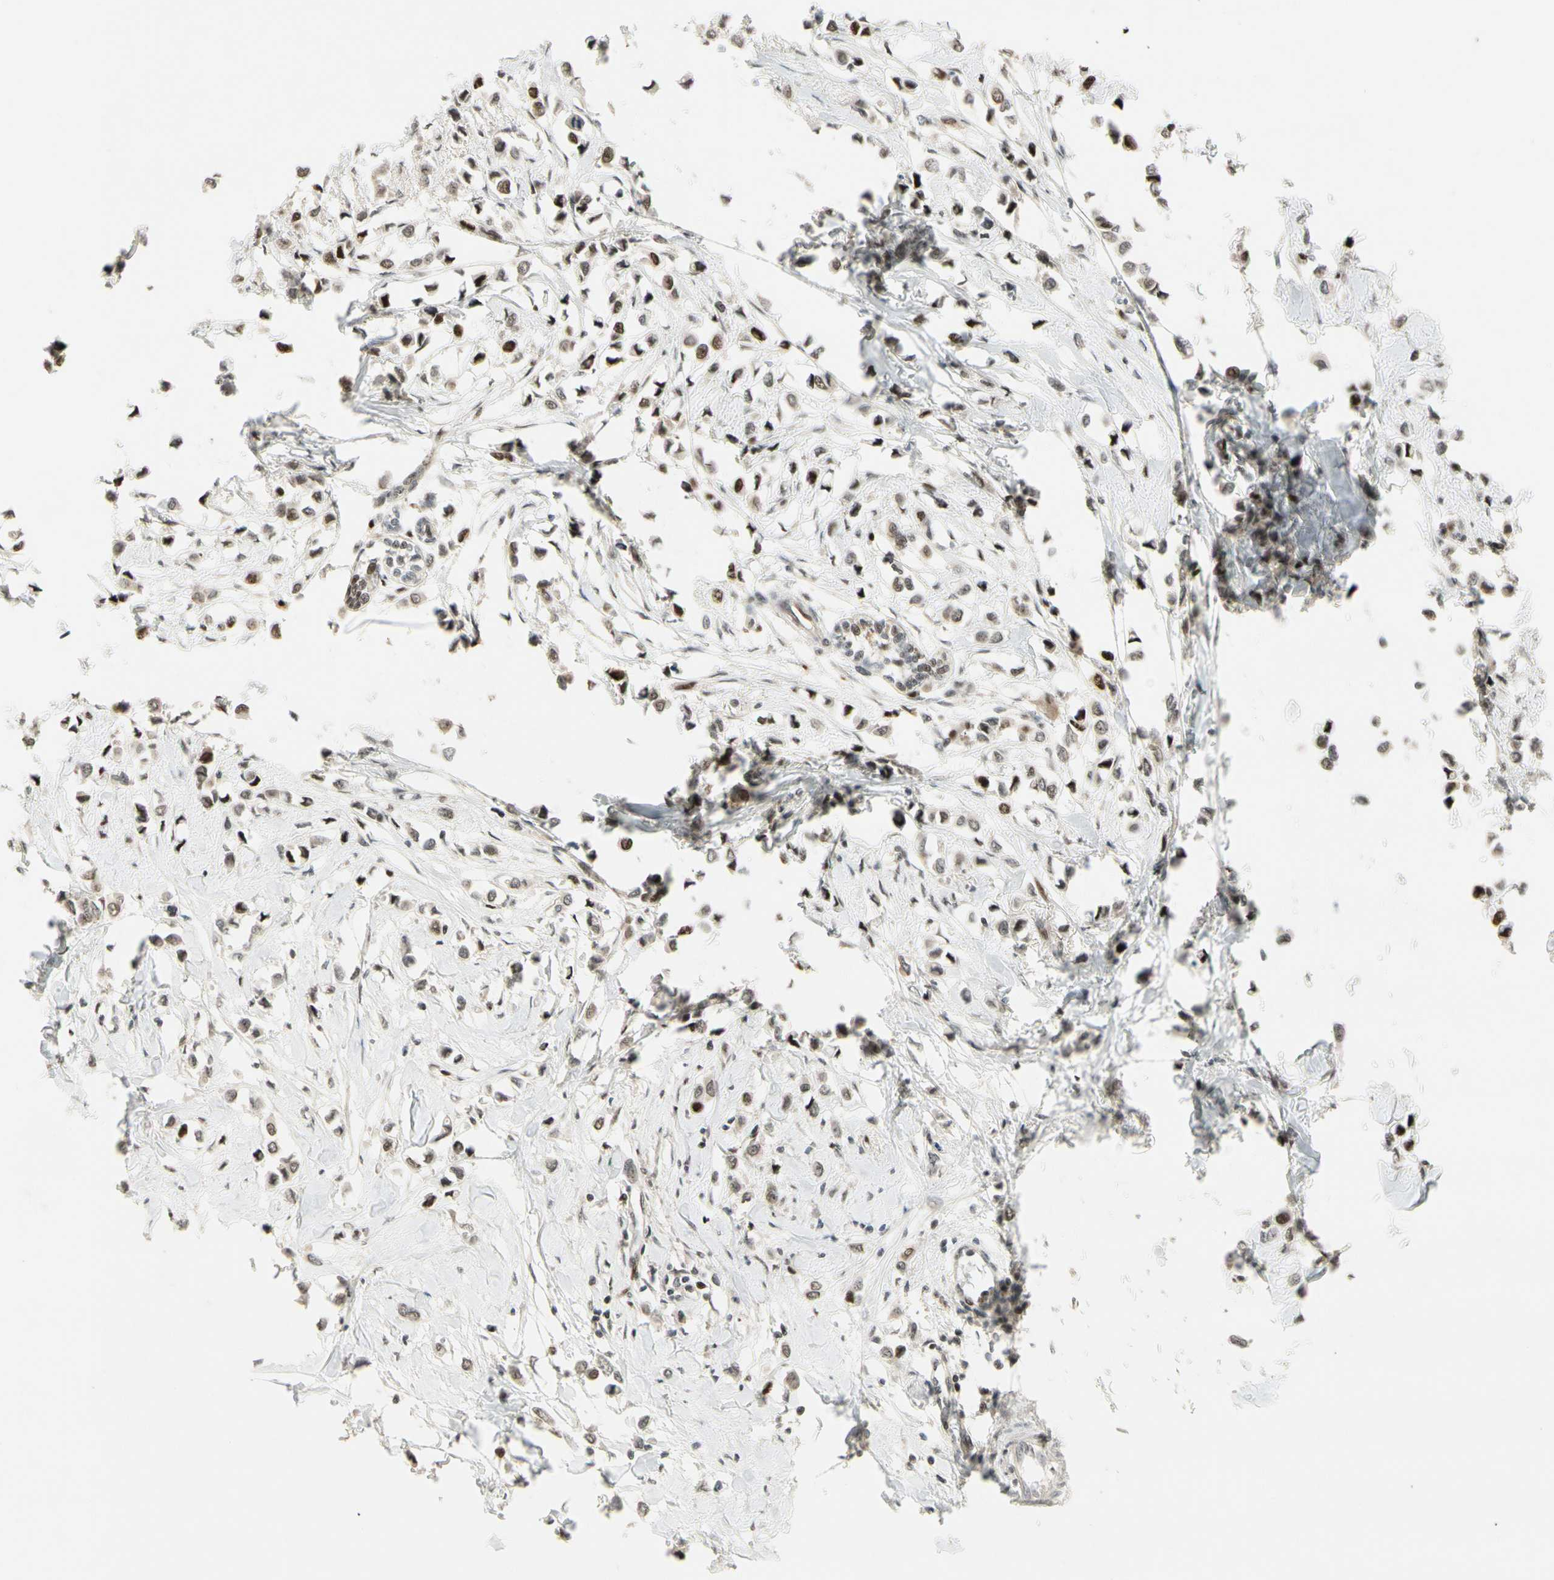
{"staining": {"intensity": "moderate", "quantity": "25%-75%", "location": "nuclear"}, "tissue": "breast cancer", "cell_type": "Tumor cells", "image_type": "cancer", "snomed": [{"axis": "morphology", "description": "Lobular carcinoma"}, {"axis": "topography", "description": "Breast"}], "caption": "Tumor cells demonstrate medium levels of moderate nuclear positivity in approximately 25%-75% of cells in breast cancer (lobular carcinoma).", "gene": "CDK11A", "patient": {"sex": "female", "age": 51}}